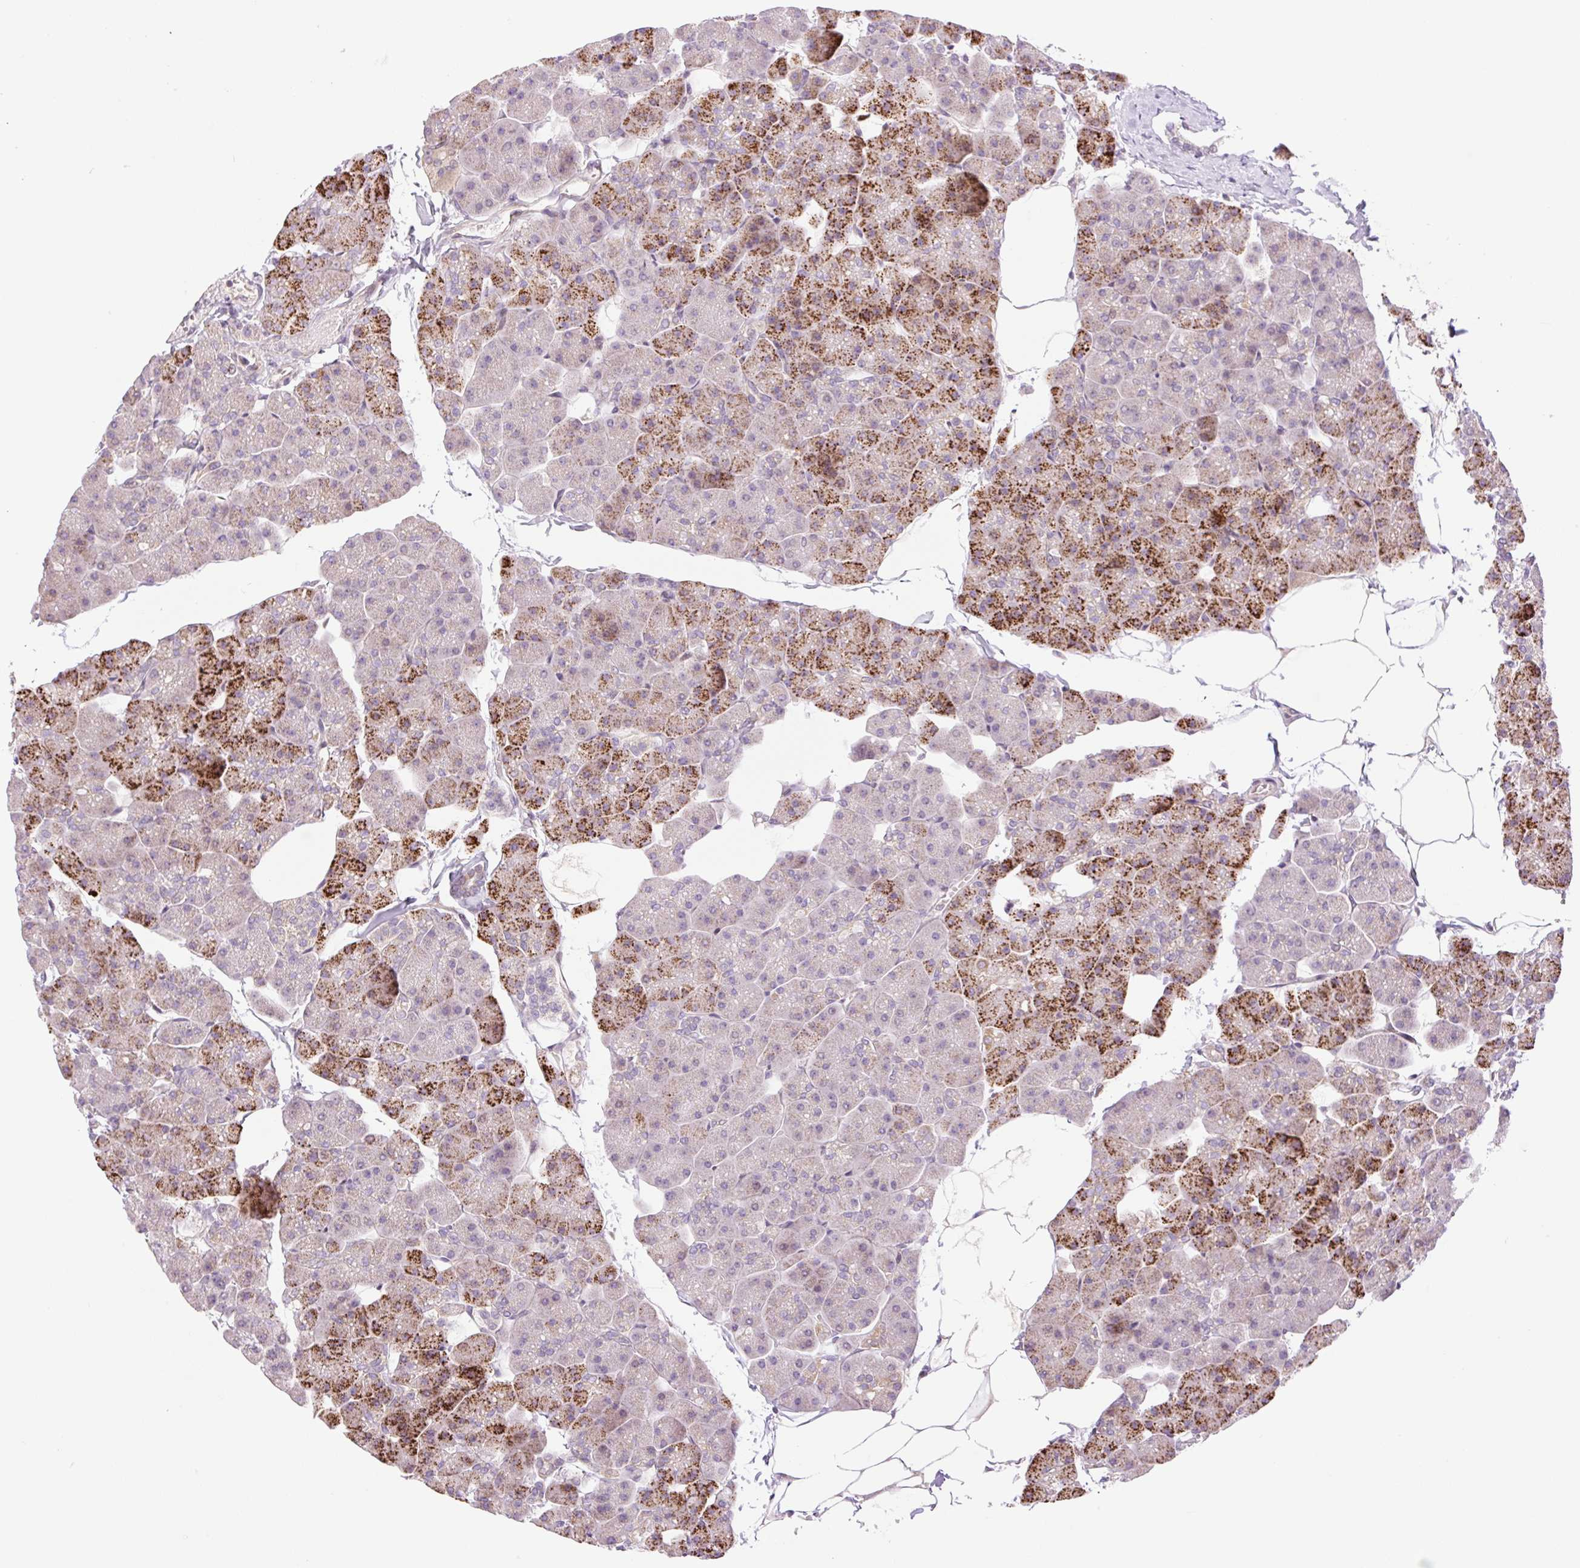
{"staining": {"intensity": "strong", "quantity": "25%-75%", "location": "cytoplasmic/membranous"}, "tissue": "pancreas", "cell_type": "Exocrine glandular cells", "image_type": "normal", "snomed": [{"axis": "morphology", "description": "Normal tissue, NOS"}, {"axis": "topography", "description": "Pancreas"}], "caption": "IHC histopathology image of normal pancreas: pancreas stained using immunohistochemistry reveals high levels of strong protein expression localized specifically in the cytoplasmic/membranous of exocrine glandular cells, appearing as a cytoplasmic/membranous brown color.", "gene": "ZNF394", "patient": {"sex": "male", "age": 35}}